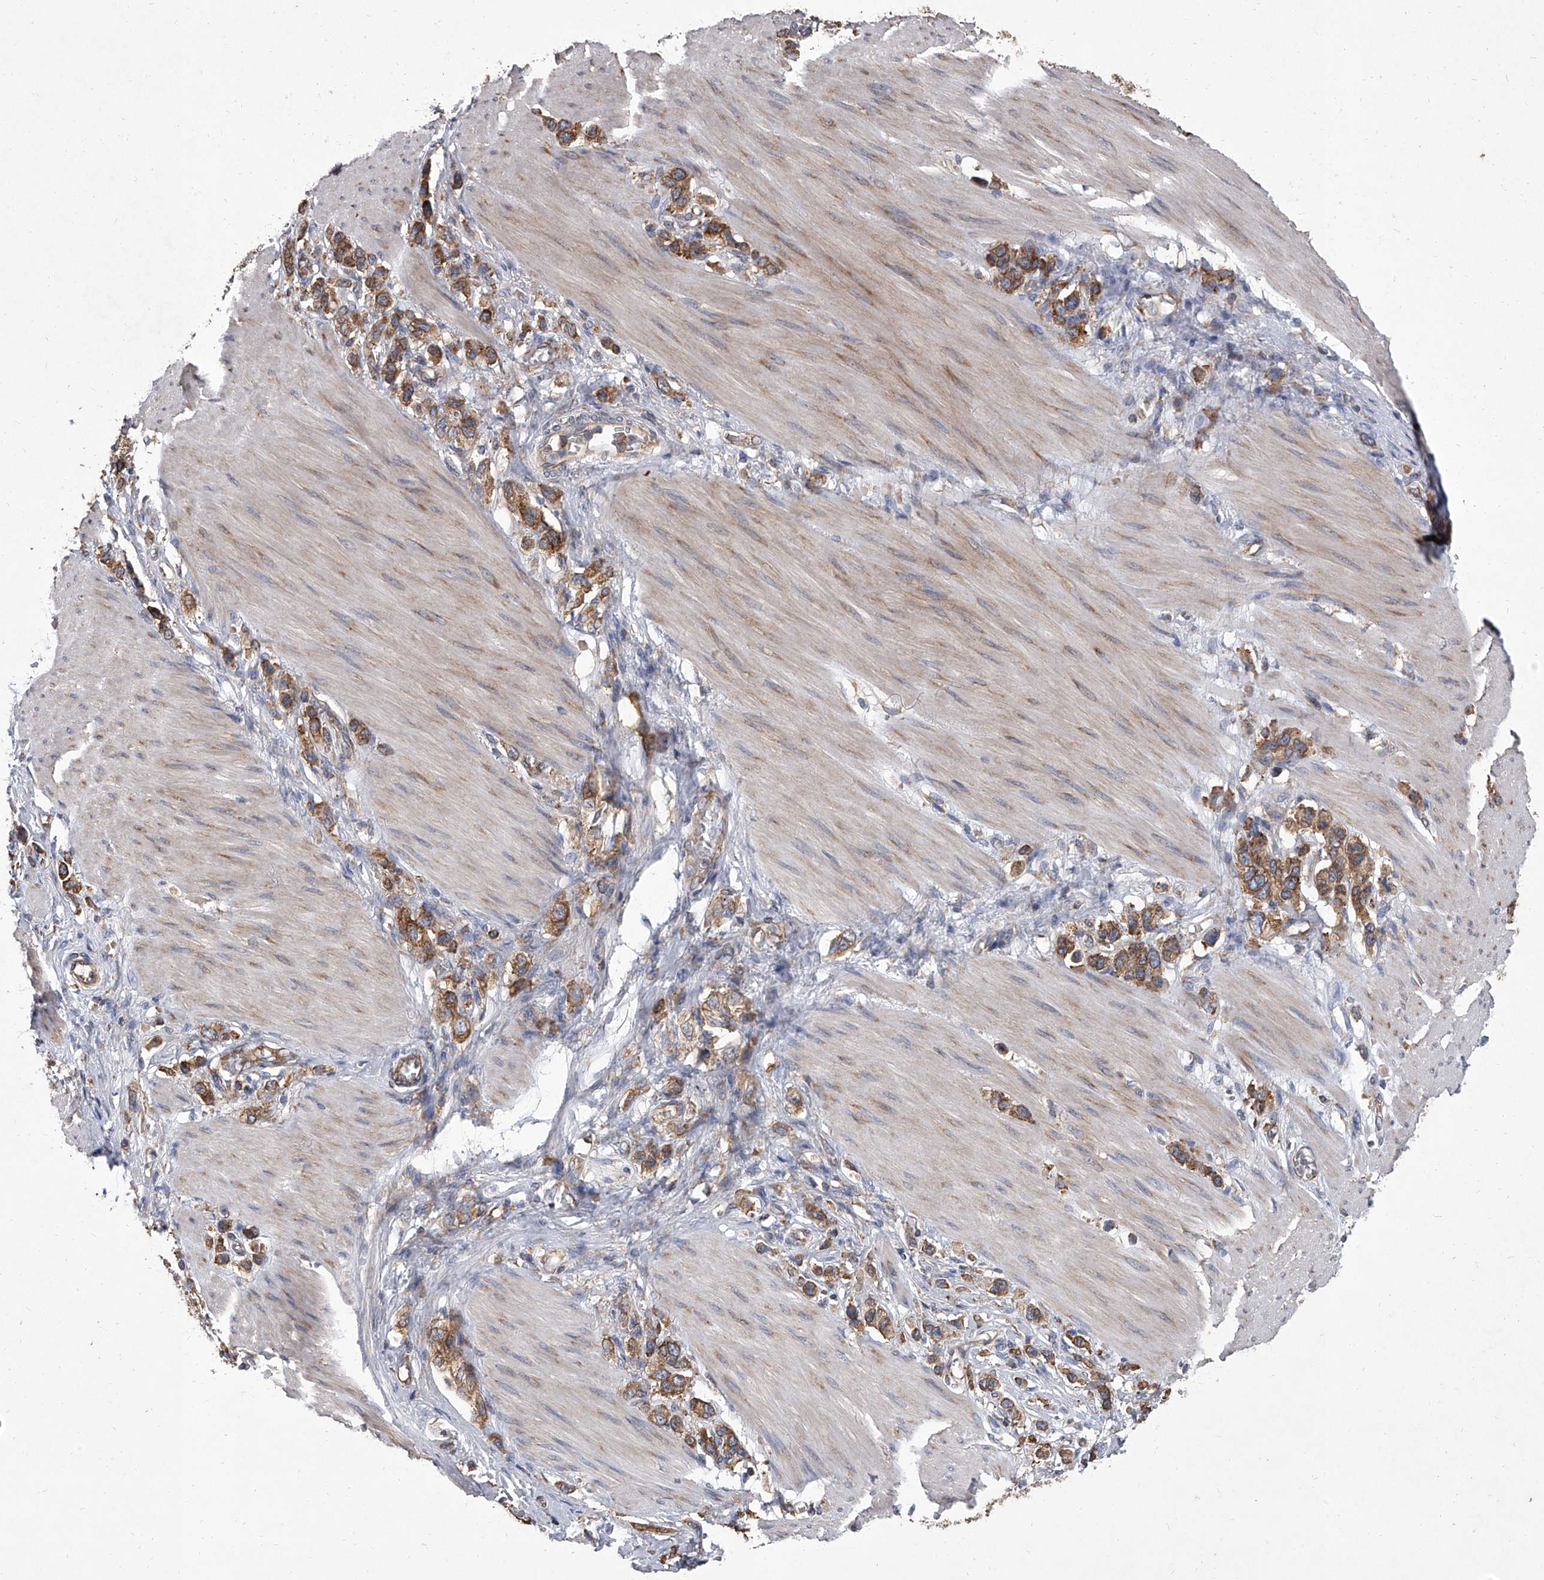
{"staining": {"intensity": "moderate", "quantity": ">75%", "location": "cytoplasmic/membranous"}, "tissue": "stomach cancer", "cell_type": "Tumor cells", "image_type": "cancer", "snomed": [{"axis": "morphology", "description": "Adenocarcinoma, NOS"}, {"axis": "topography", "description": "Stomach"}], "caption": "Immunohistochemistry (DAB (3,3'-diaminobenzidine)) staining of stomach cancer (adenocarcinoma) shows moderate cytoplasmic/membranous protein expression in about >75% of tumor cells. Using DAB (brown) and hematoxylin (blue) stains, captured at high magnification using brightfield microscopy.", "gene": "EIF2S2", "patient": {"sex": "female", "age": 65}}